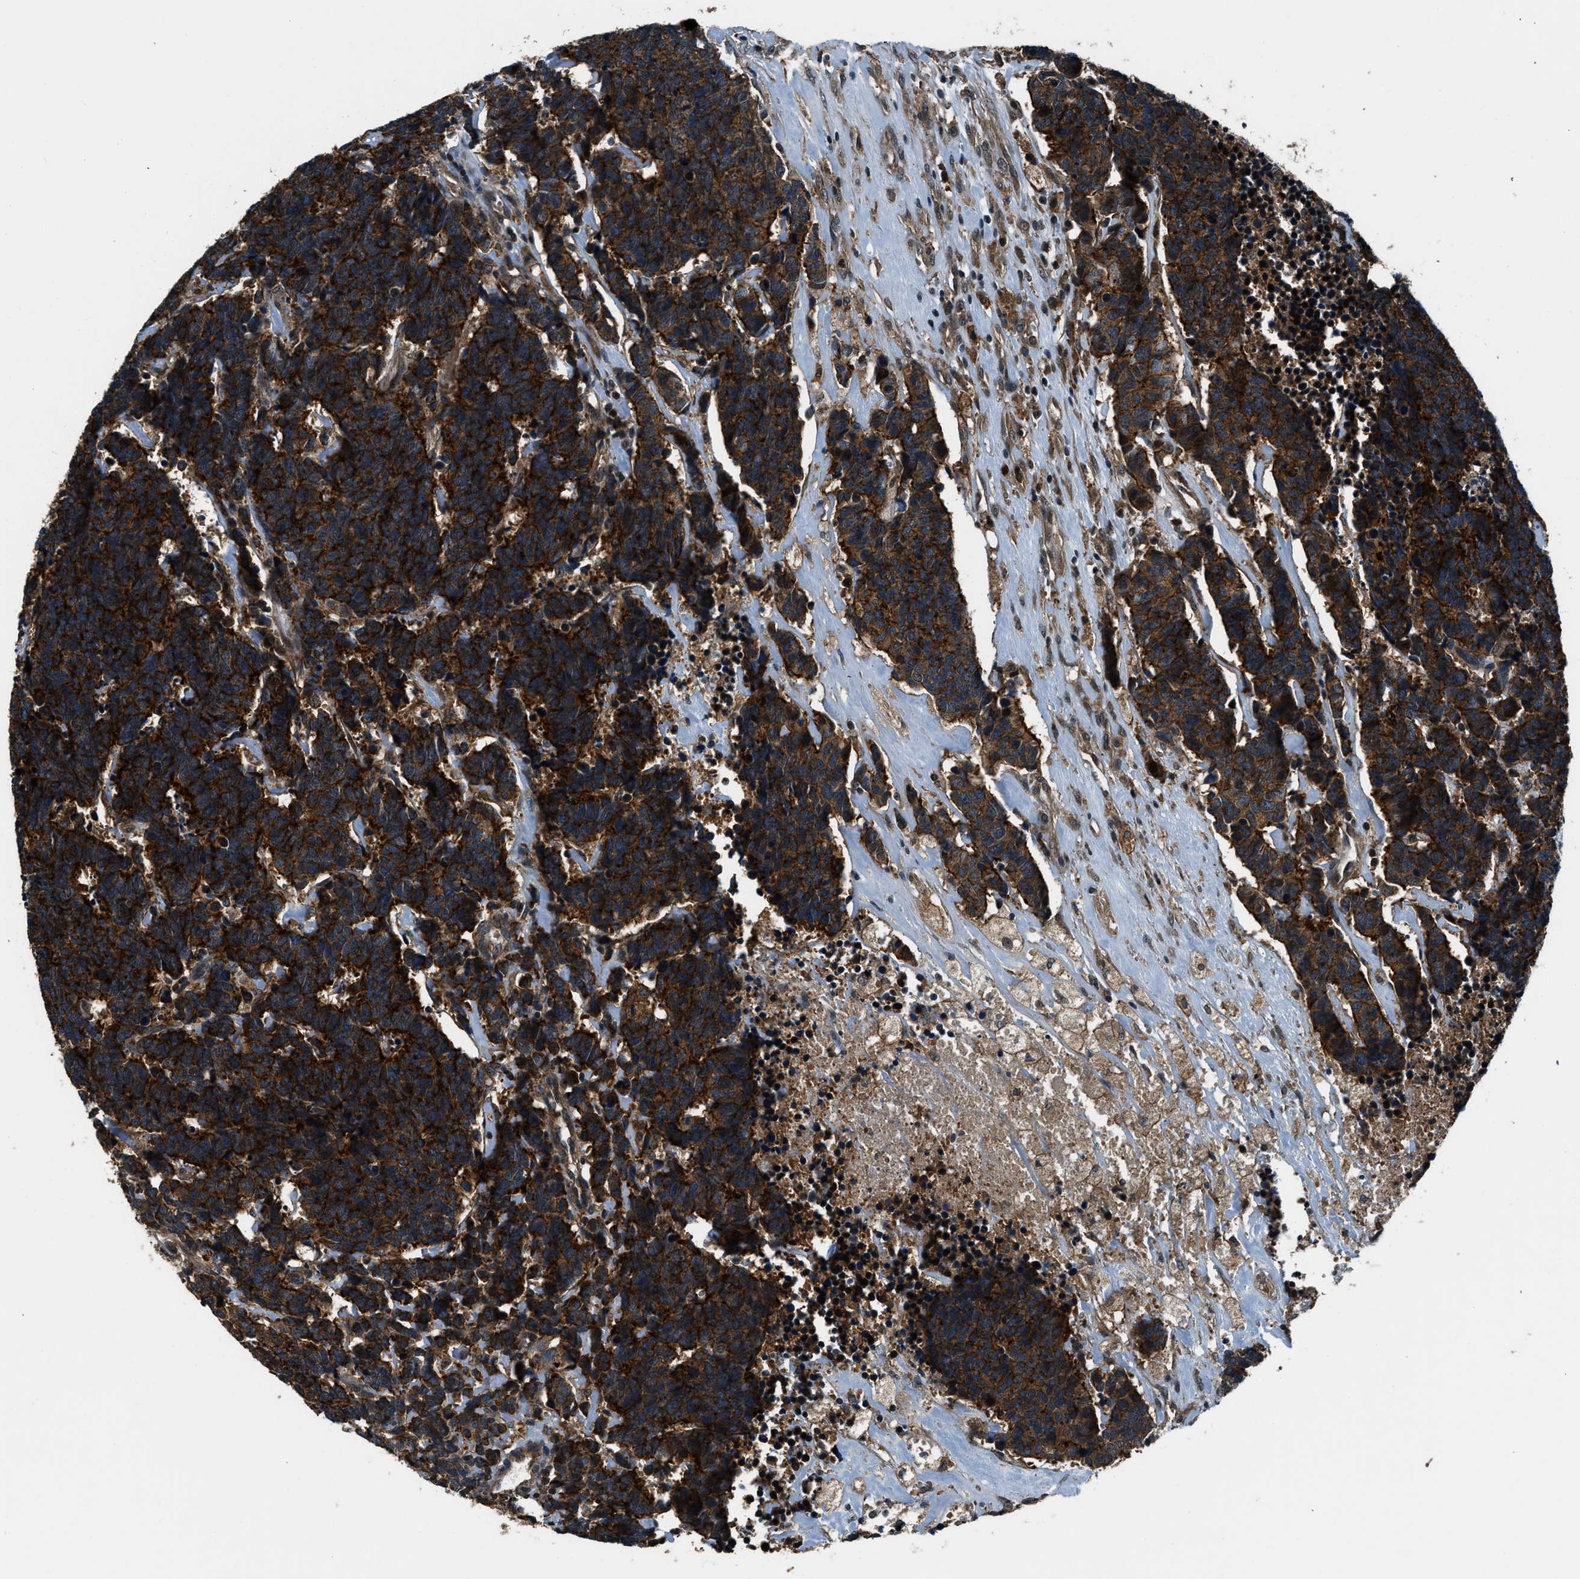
{"staining": {"intensity": "strong", "quantity": ">75%", "location": "cytoplasmic/membranous"}, "tissue": "carcinoid", "cell_type": "Tumor cells", "image_type": "cancer", "snomed": [{"axis": "morphology", "description": "Carcinoma, NOS"}, {"axis": "morphology", "description": "Carcinoid, malignant, NOS"}, {"axis": "topography", "description": "Urinary bladder"}], "caption": "A brown stain shows strong cytoplasmic/membranous staining of a protein in human carcinoma tumor cells. (DAB = brown stain, brightfield microscopy at high magnification).", "gene": "ARHGEF11", "patient": {"sex": "male", "age": 57}}